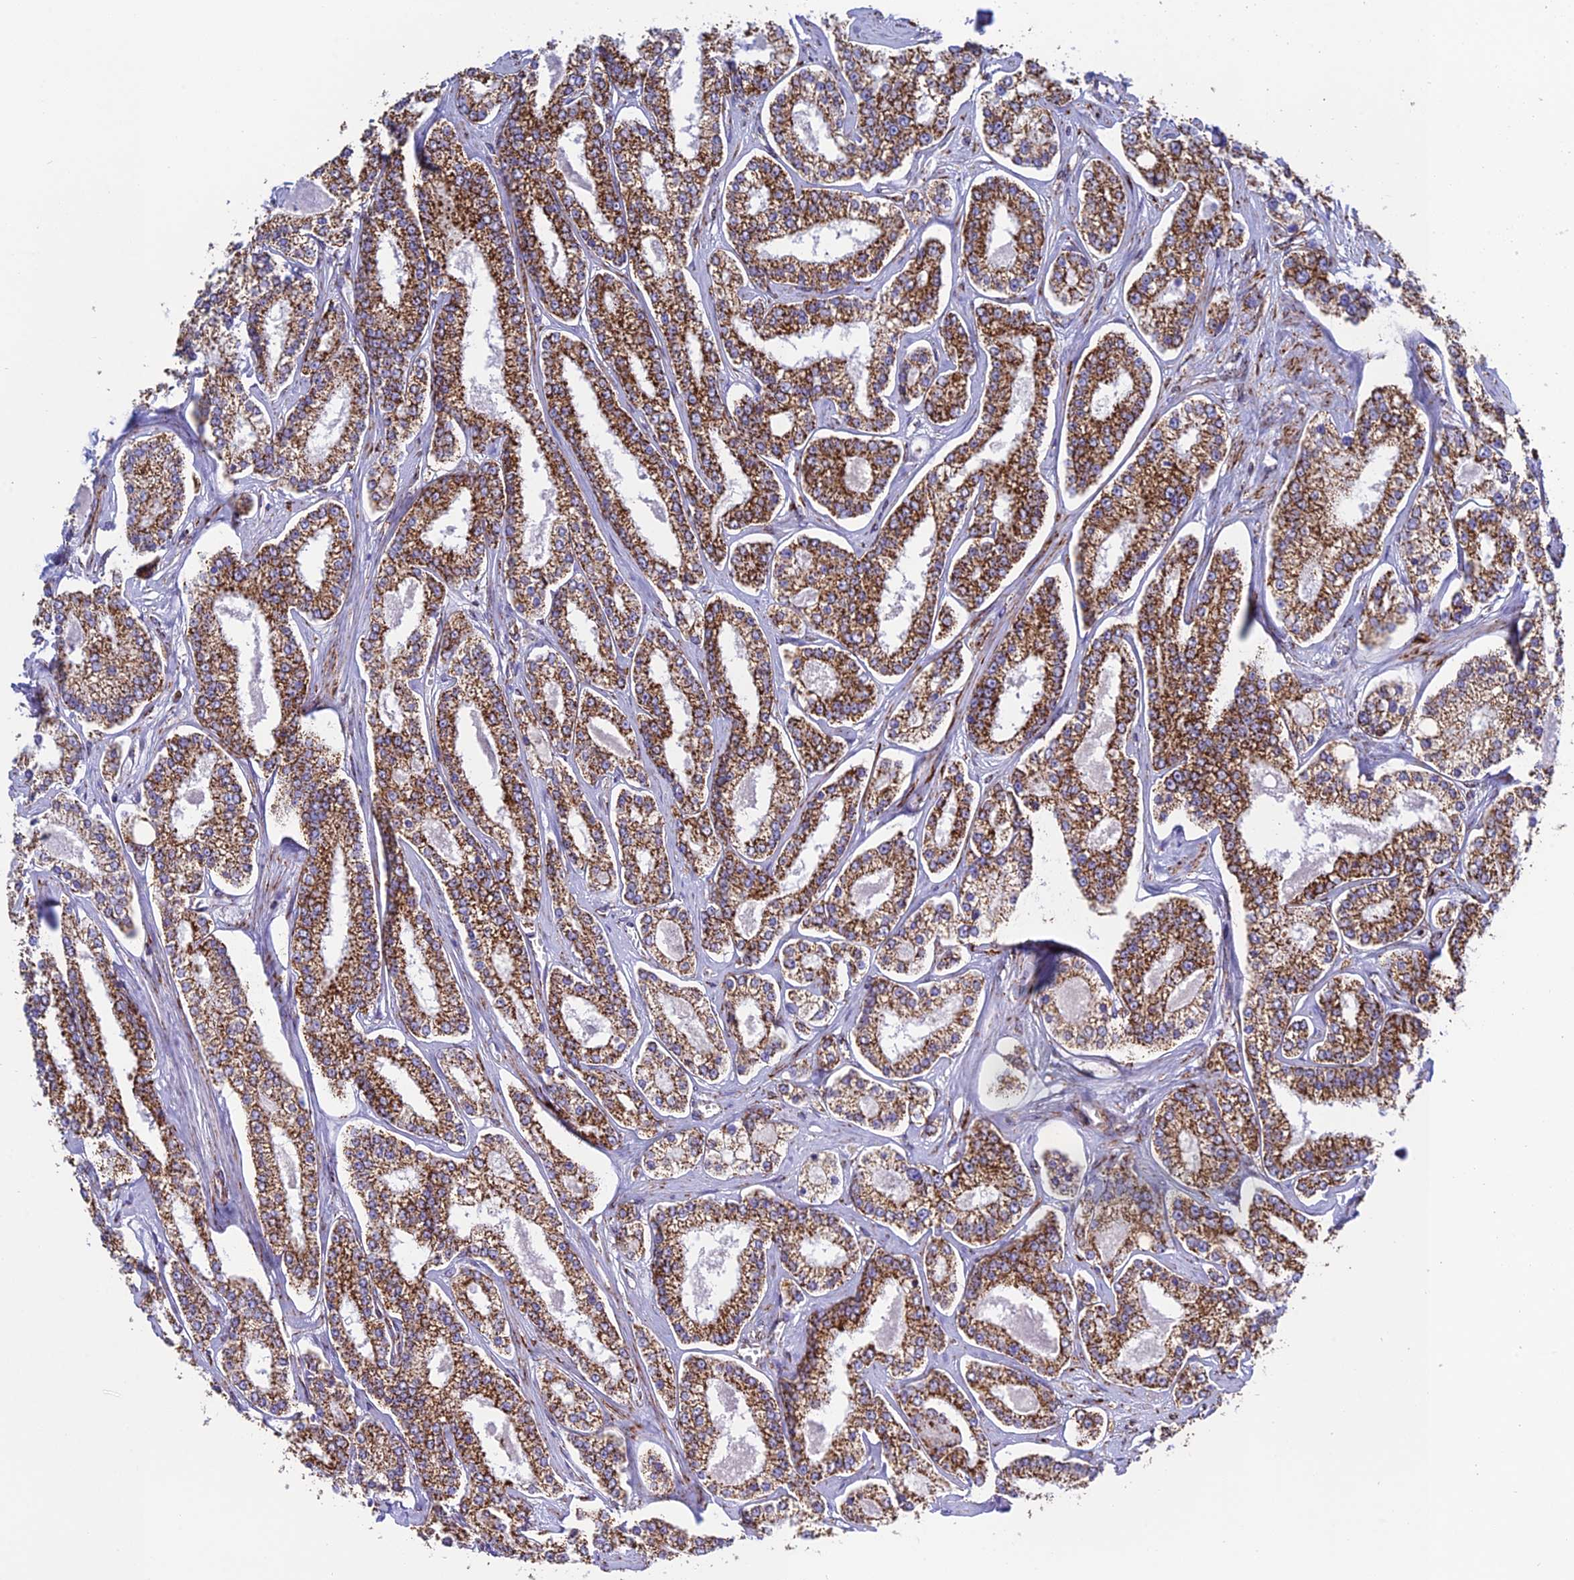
{"staining": {"intensity": "strong", "quantity": ">75%", "location": "cytoplasmic/membranous"}, "tissue": "prostate cancer", "cell_type": "Tumor cells", "image_type": "cancer", "snomed": [{"axis": "morphology", "description": "Normal tissue, NOS"}, {"axis": "morphology", "description": "Adenocarcinoma, High grade"}, {"axis": "topography", "description": "Prostate"}], "caption": "Immunohistochemistry (DAB (3,3'-diaminobenzidine)) staining of human adenocarcinoma (high-grade) (prostate) demonstrates strong cytoplasmic/membranous protein expression in about >75% of tumor cells.", "gene": "CHCHD3", "patient": {"sex": "male", "age": 83}}